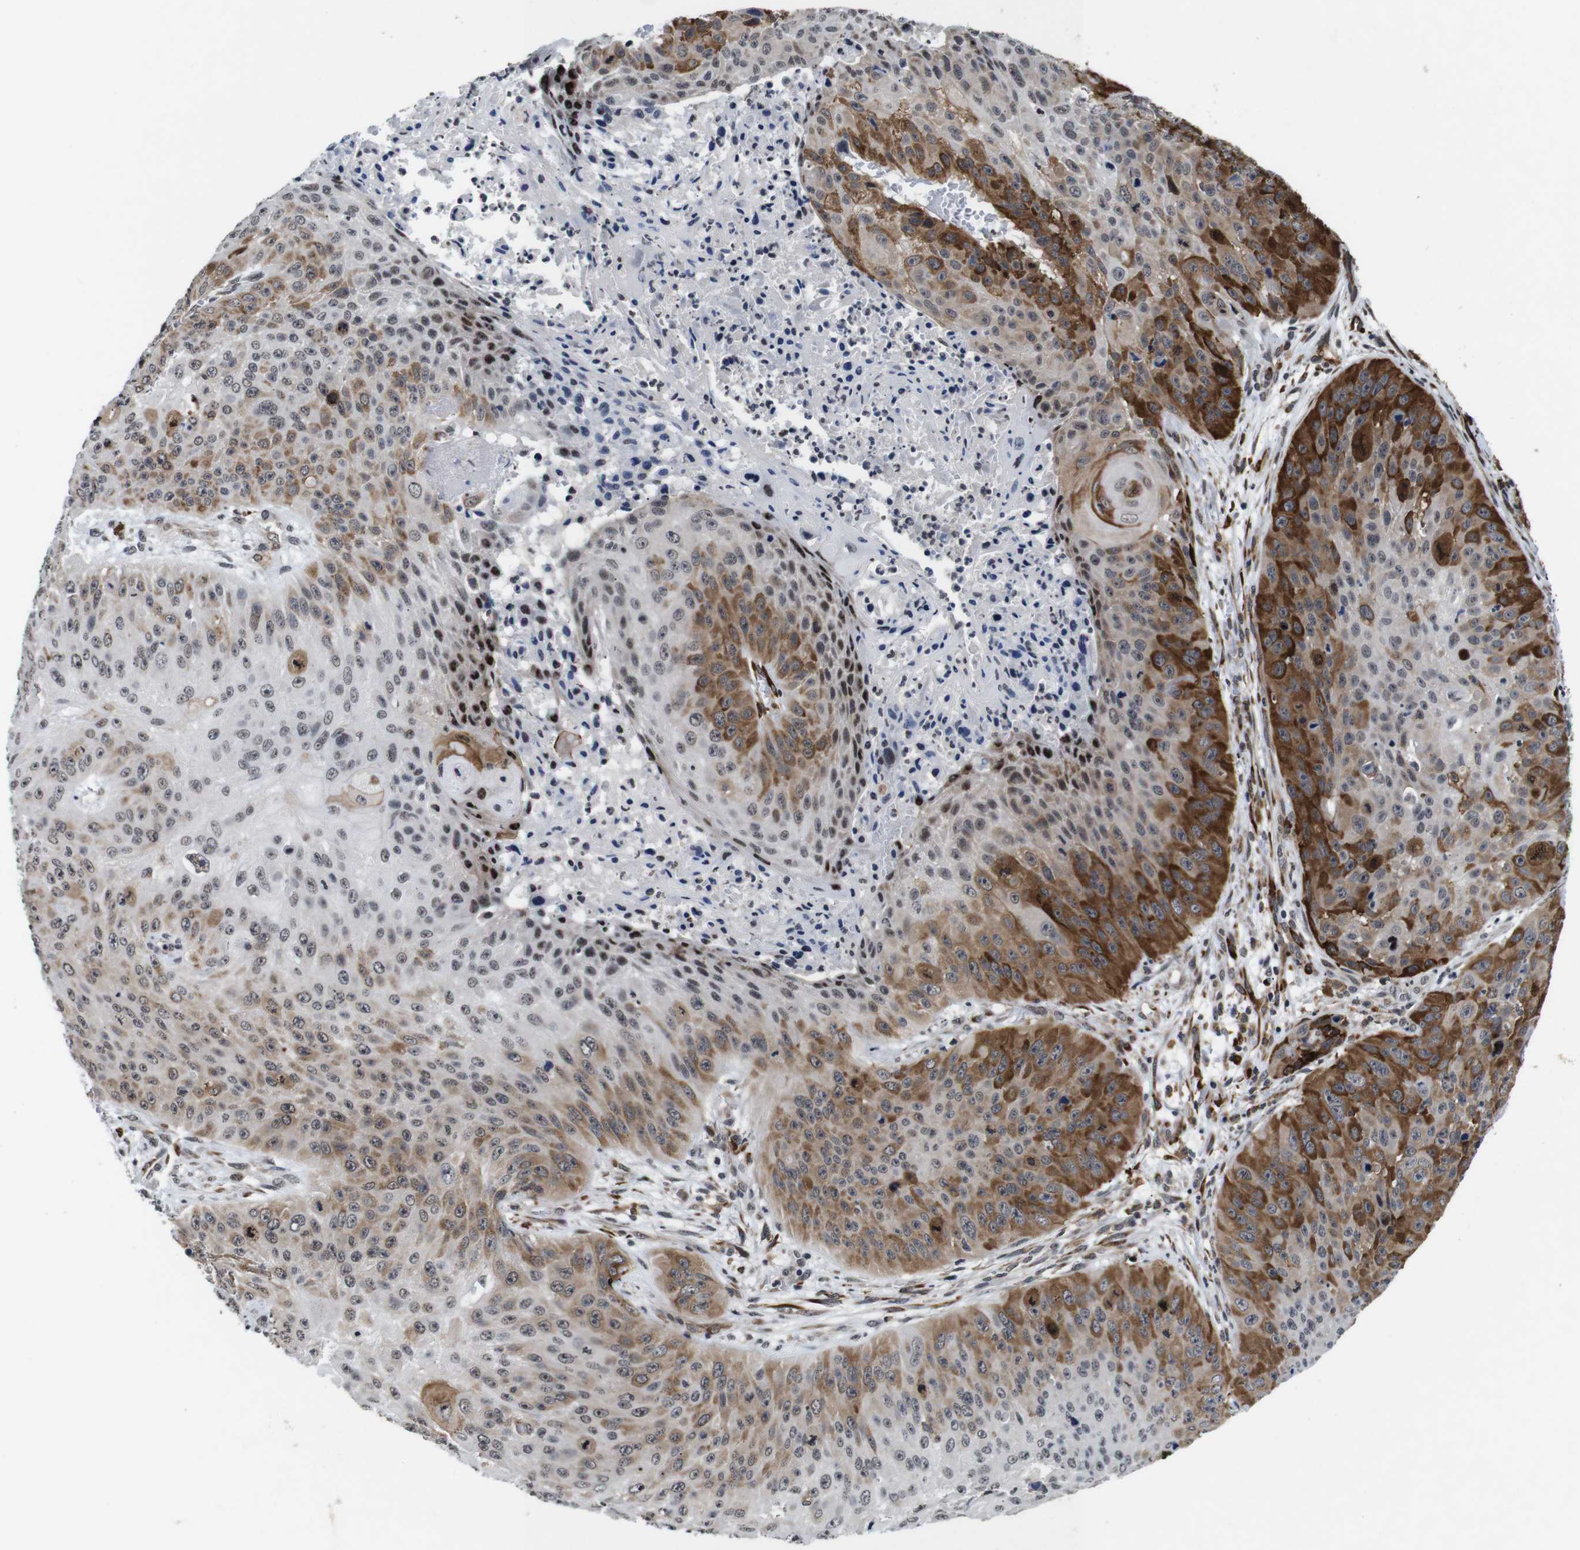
{"staining": {"intensity": "moderate", "quantity": "25%-75%", "location": "cytoplasmic/membranous,nuclear"}, "tissue": "skin cancer", "cell_type": "Tumor cells", "image_type": "cancer", "snomed": [{"axis": "morphology", "description": "Squamous cell carcinoma, NOS"}, {"axis": "topography", "description": "Skin"}], "caption": "This image shows immunohistochemistry (IHC) staining of human skin cancer (squamous cell carcinoma), with medium moderate cytoplasmic/membranous and nuclear expression in about 25%-75% of tumor cells.", "gene": "EIF4G1", "patient": {"sex": "female", "age": 80}}